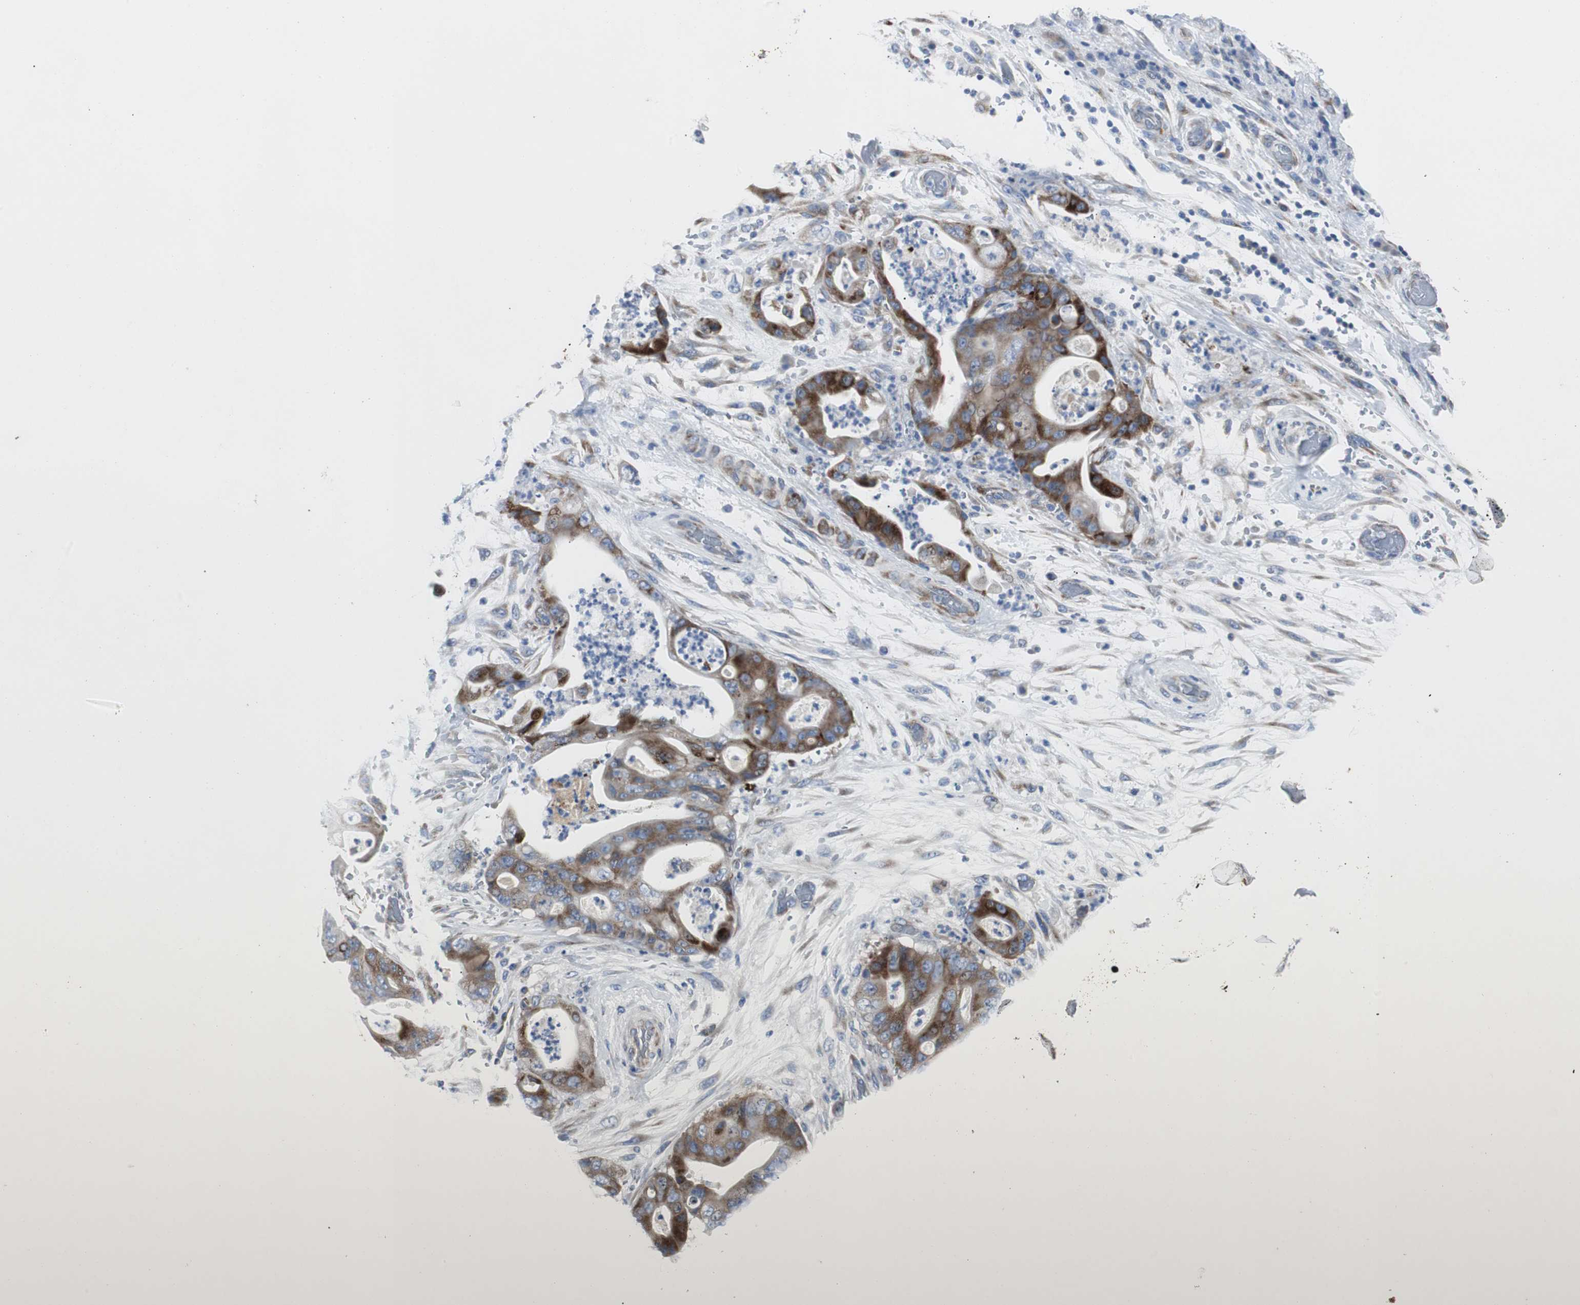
{"staining": {"intensity": "strong", "quantity": "25%-75%", "location": "cytoplasmic/membranous"}, "tissue": "stomach cancer", "cell_type": "Tumor cells", "image_type": "cancer", "snomed": [{"axis": "morphology", "description": "Adenocarcinoma, NOS"}, {"axis": "topography", "description": "Stomach"}], "caption": "A high-resolution photomicrograph shows IHC staining of stomach adenocarcinoma, which exhibits strong cytoplasmic/membranous expression in about 25%-75% of tumor cells. Immunohistochemistry stains the protein in brown and the nuclei are stained blue.", "gene": "BBC3", "patient": {"sex": "female", "age": 73}}